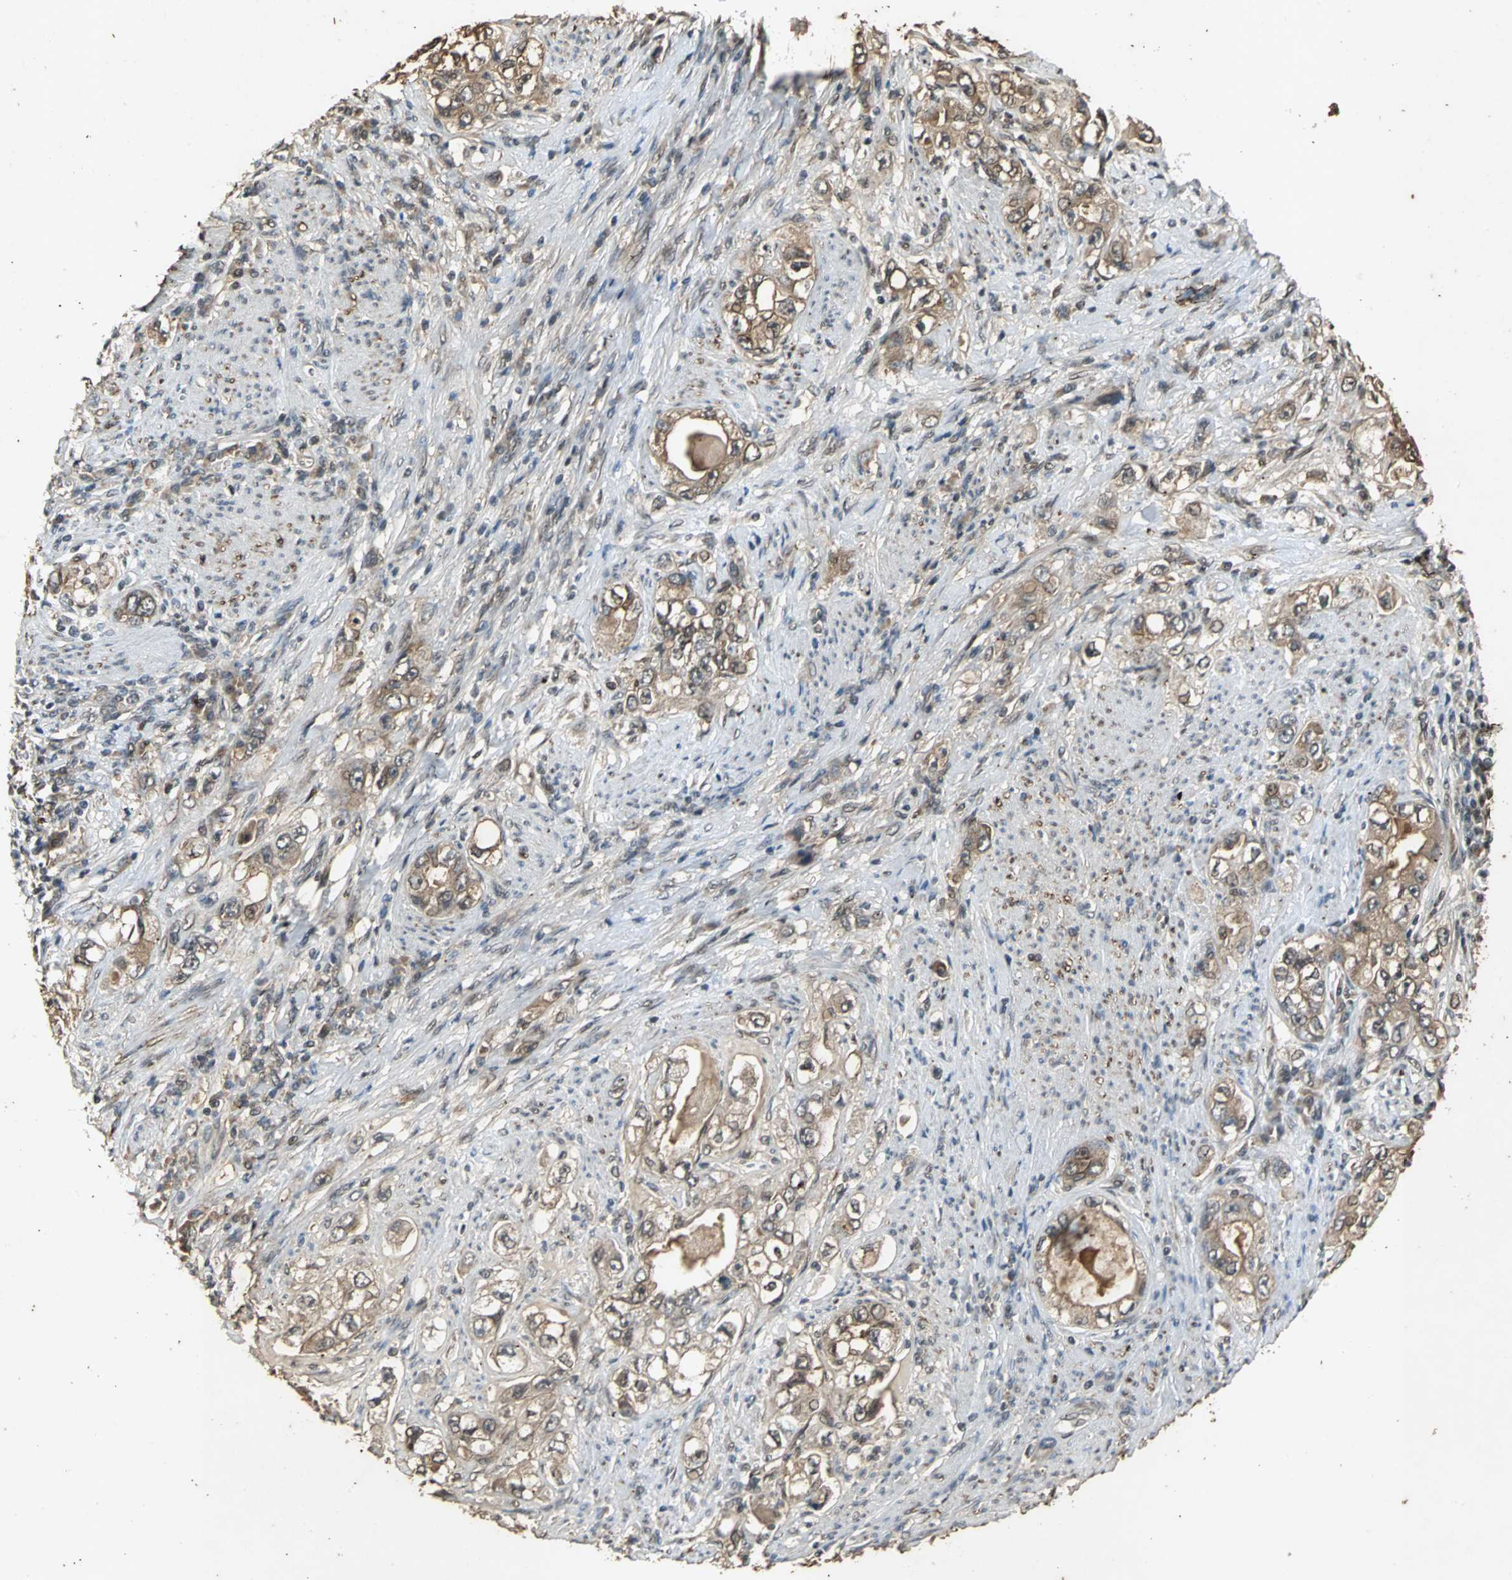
{"staining": {"intensity": "moderate", "quantity": ">75%", "location": "cytoplasmic/membranous"}, "tissue": "stomach cancer", "cell_type": "Tumor cells", "image_type": "cancer", "snomed": [{"axis": "morphology", "description": "Adenocarcinoma, NOS"}, {"axis": "topography", "description": "Stomach, lower"}], "caption": "Human adenocarcinoma (stomach) stained for a protein (brown) reveals moderate cytoplasmic/membranous positive expression in approximately >75% of tumor cells.", "gene": "NOTCH3", "patient": {"sex": "female", "age": 93}}